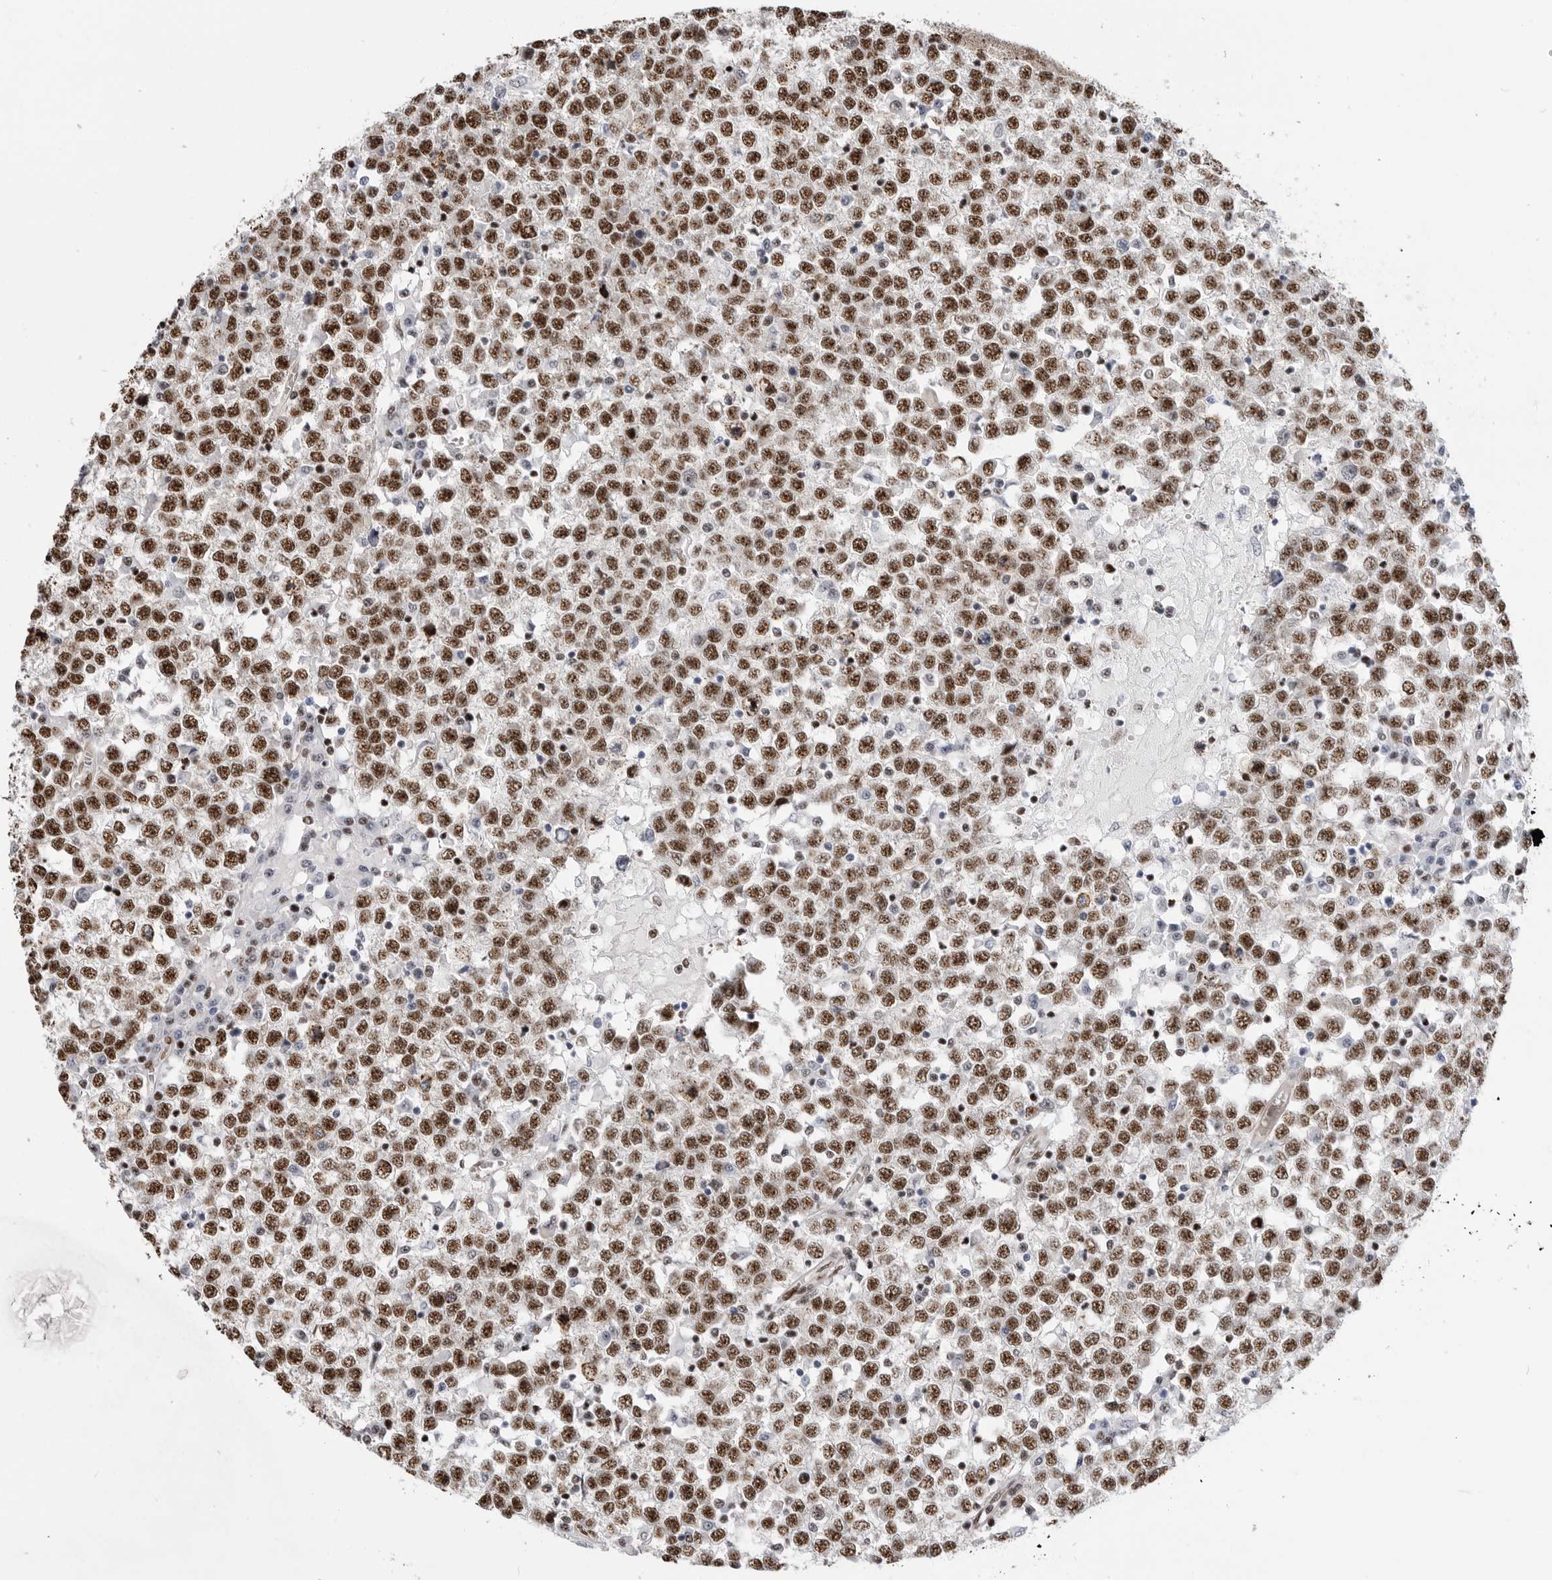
{"staining": {"intensity": "strong", "quantity": ">75%", "location": "nuclear"}, "tissue": "testis cancer", "cell_type": "Tumor cells", "image_type": "cancer", "snomed": [{"axis": "morphology", "description": "Seminoma, NOS"}, {"axis": "topography", "description": "Testis"}], "caption": "Testis cancer (seminoma) tissue reveals strong nuclear positivity in approximately >75% of tumor cells, visualized by immunohistochemistry.", "gene": "GPATCH2", "patient": {"sex": "male", "age": 65}}